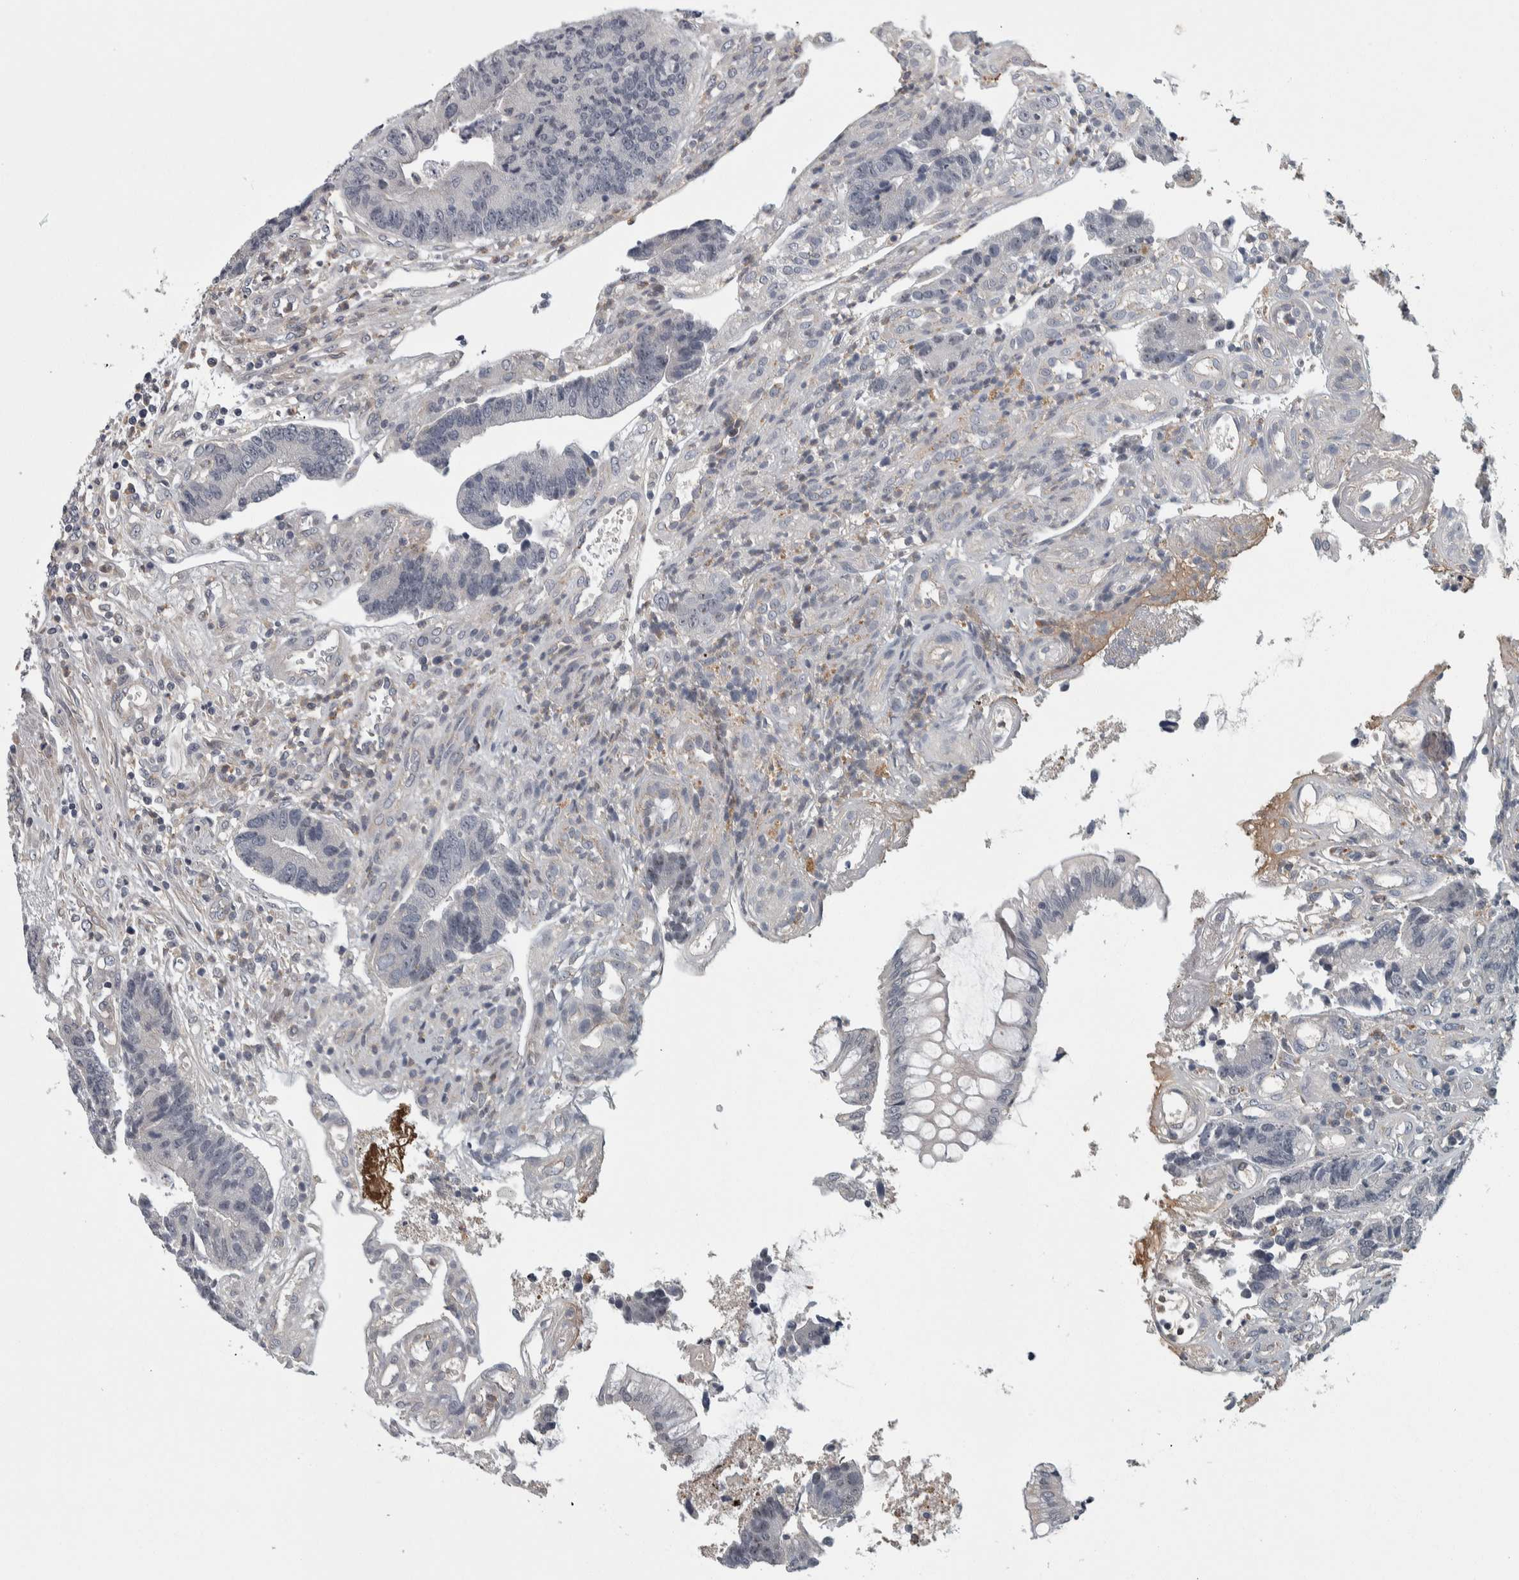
{"staining": {"intensity": "negative", "quantity": "none", "location": "none"}, "tissue": "colorectal cancer", "cell_type": "Tumor cells", "image_type": "cancer", "snomed": [{"axis": "morphology", "description": "Adenocarcinoma, NOS"}, {"axis": "topography", "description": "Rectum"}], "caption": "DAB immunohistochemical staining of colorectal cancer shows no significant expression in tumor cells.", "gene": "KCNJ3", "patient": {"sex": "male", "age": 84}}